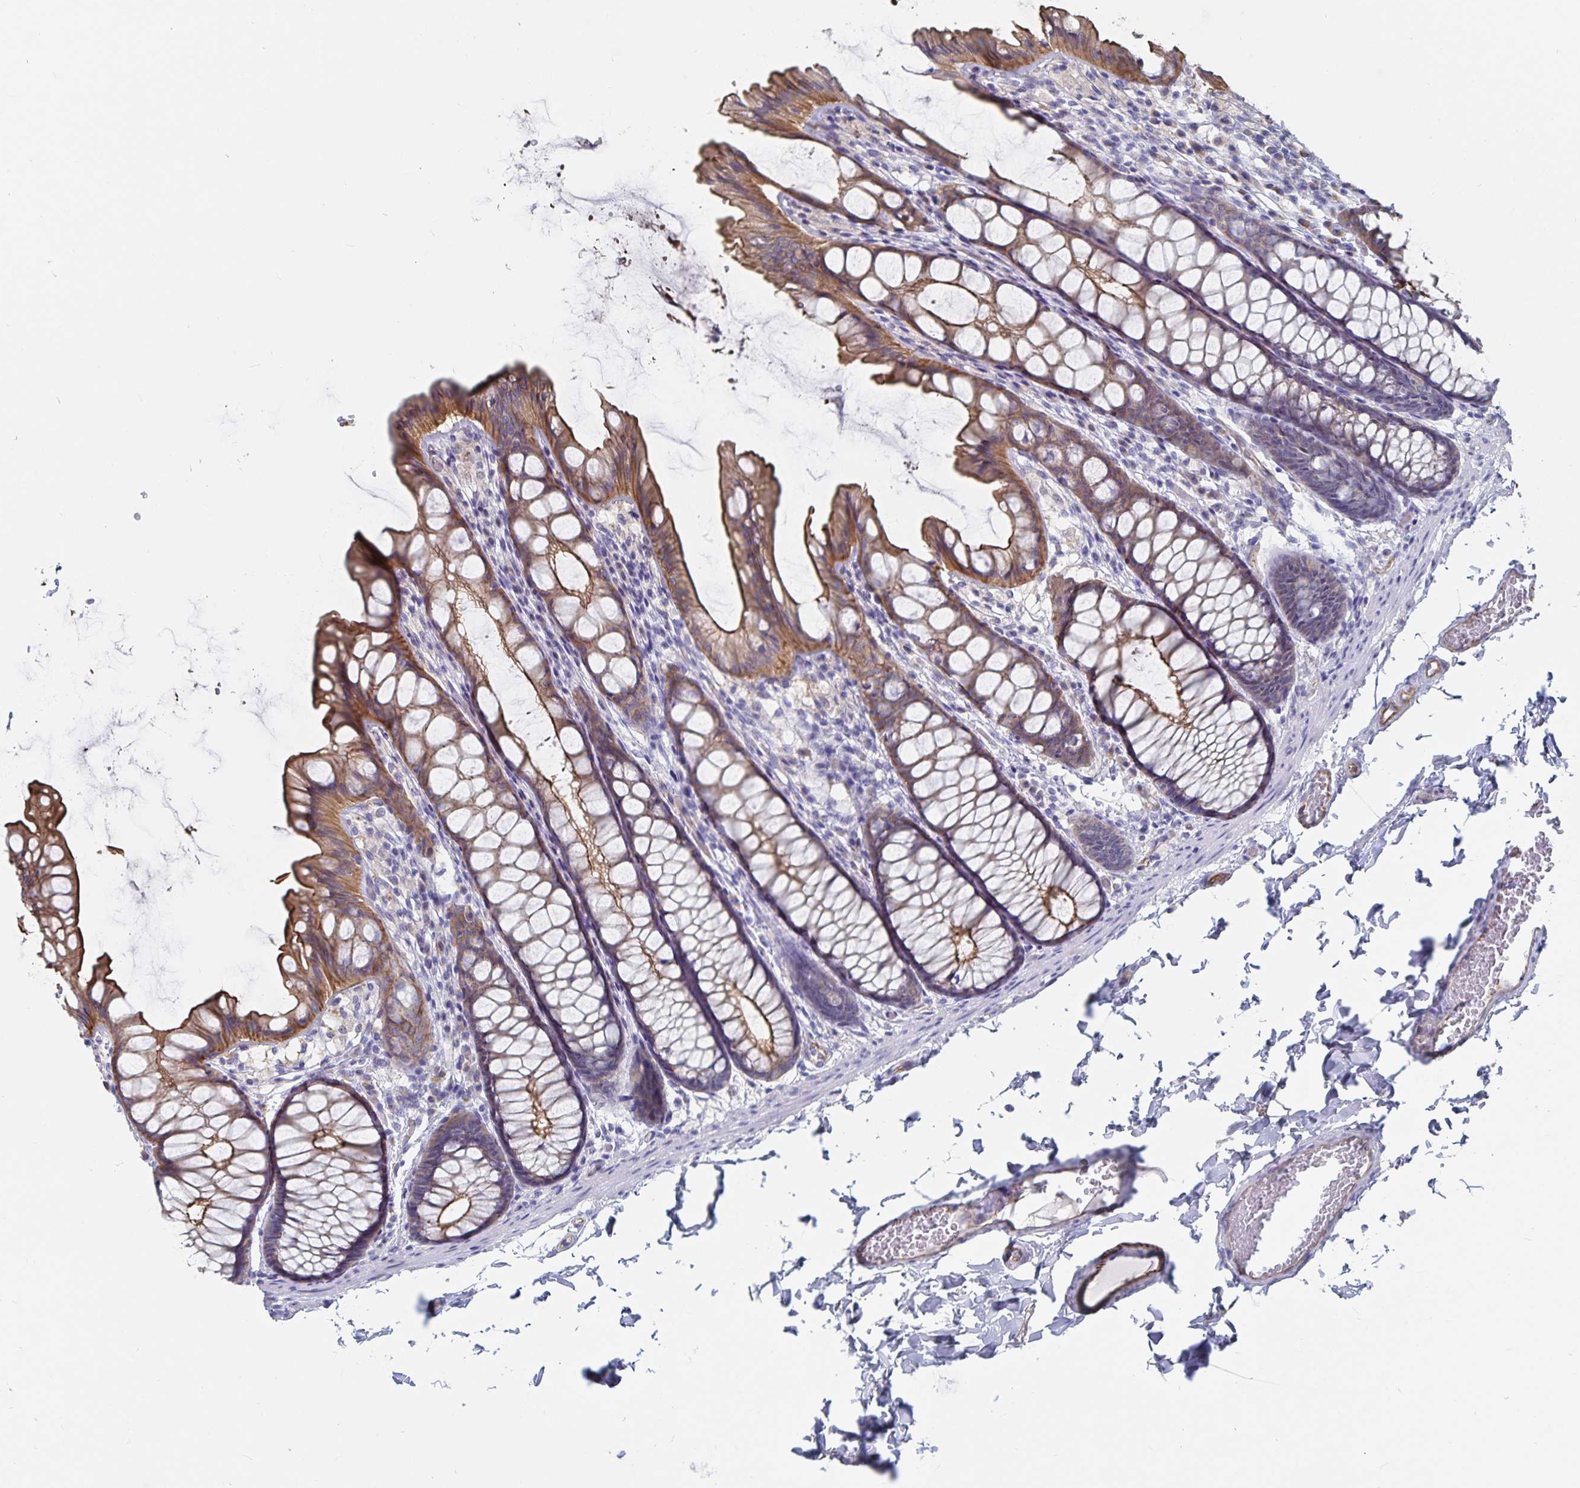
{"staining": {"intensity": "moderate", "quantity": ">75%", "location": "cytoplasmic/membranous"}, "tissue": "colon", "cell_type": "Endothelial cells", "image_type": "normal", "snomed": [{"axis": "morphology", "description": "Normal tissue, NOS"}, {"axis": "topography", "description": "Colon"}], "caption": "Endothelial cells show moderate cytoplasmic/membranous staining in approximately >75% of cells in benign colon. (IHC, brightfield microscopy, high magnification).", "gene": "SSTR1", "patient": {"sex": "male", "age": 47}}